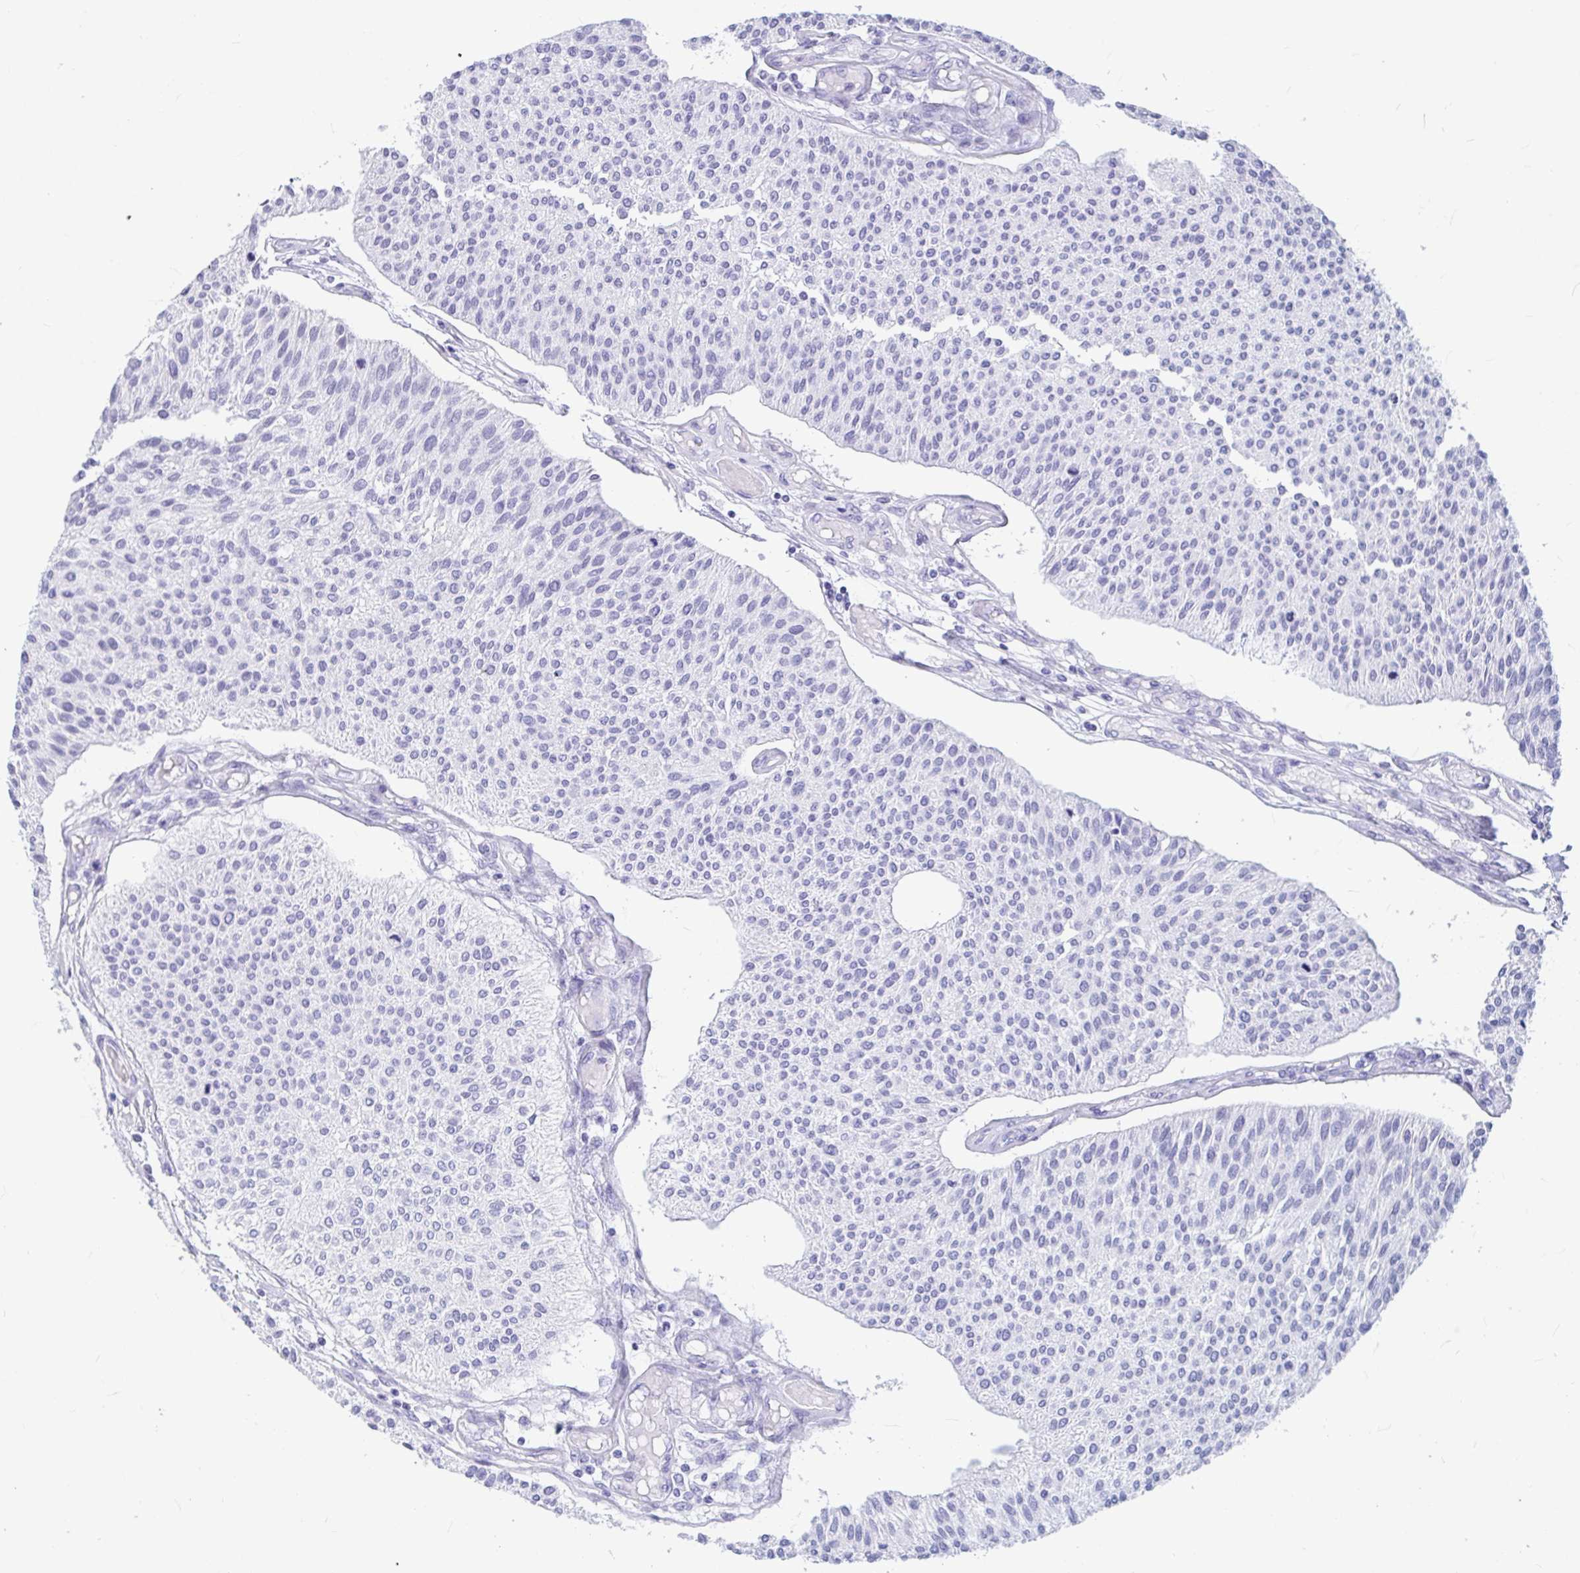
{"staining": {"intensity": "negative", "quantity": "none", "location": "none"}, "tissue": "urothelial cancer", "cell_type": "Tumor cells", "image_type": "cancer", "snomed": [{"axis": "morphology", "description": "Urothelial carcinoma, NOS"}, {"axis": "topography", "description": "Urinary bladder"}], "caption": "An IHC micrograph of transitional cell carcinoma is shown. There is no staining in tumor cells of transitional cell carcinoma. The staining was performed using DAB (3,3'-diaminobenzidine) to visualize the protein expression in brown, while the nuclei were stained in blue with hematoxylin (Magnification: 20x).", "gene": "OR5J2", "patient": {"sex": "male", "age": 55}}